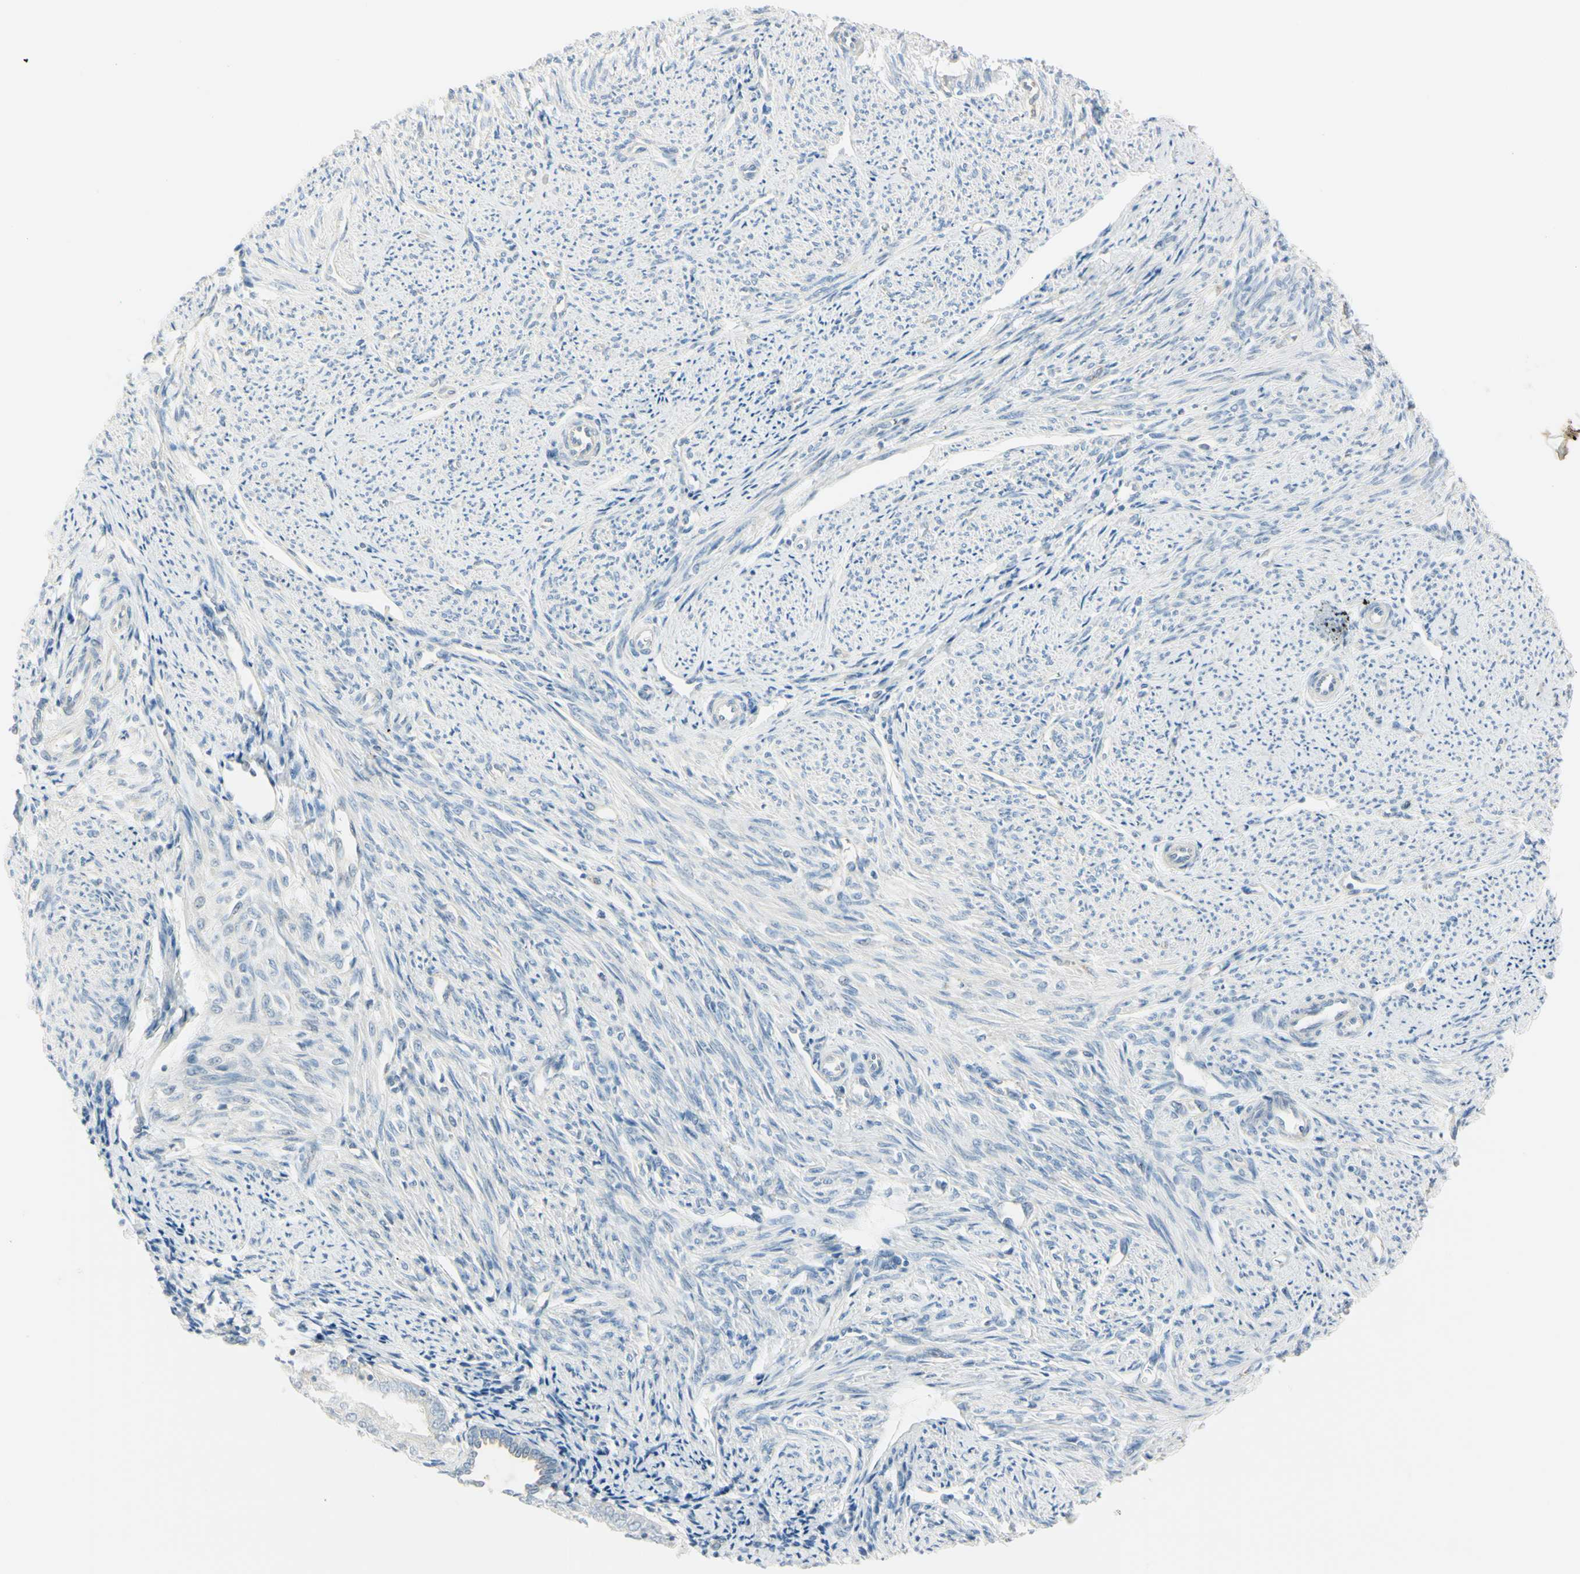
{"staining": {"intensity": "negative", "quantity": "none", "location": "none"}, "tissue": "smooth muscle", "cell_type": "Smooth muscle cells", "image_type": "normal", "snomed": [{"axis": "morphology", "description": "Normal tissue, NOS"}, {"axis": "topography", "description": "Smooth muscle"}], "caption": "DAB (3,3'-diaminobenzidine) immunohistochemical staining of benign smooth muscle exhibits no significant expression in smooth muscle cells. (DAB immunohistochemistry, high magnification).", "gene": "ASB9", "patient": {"sex": "female", "age": 65}}